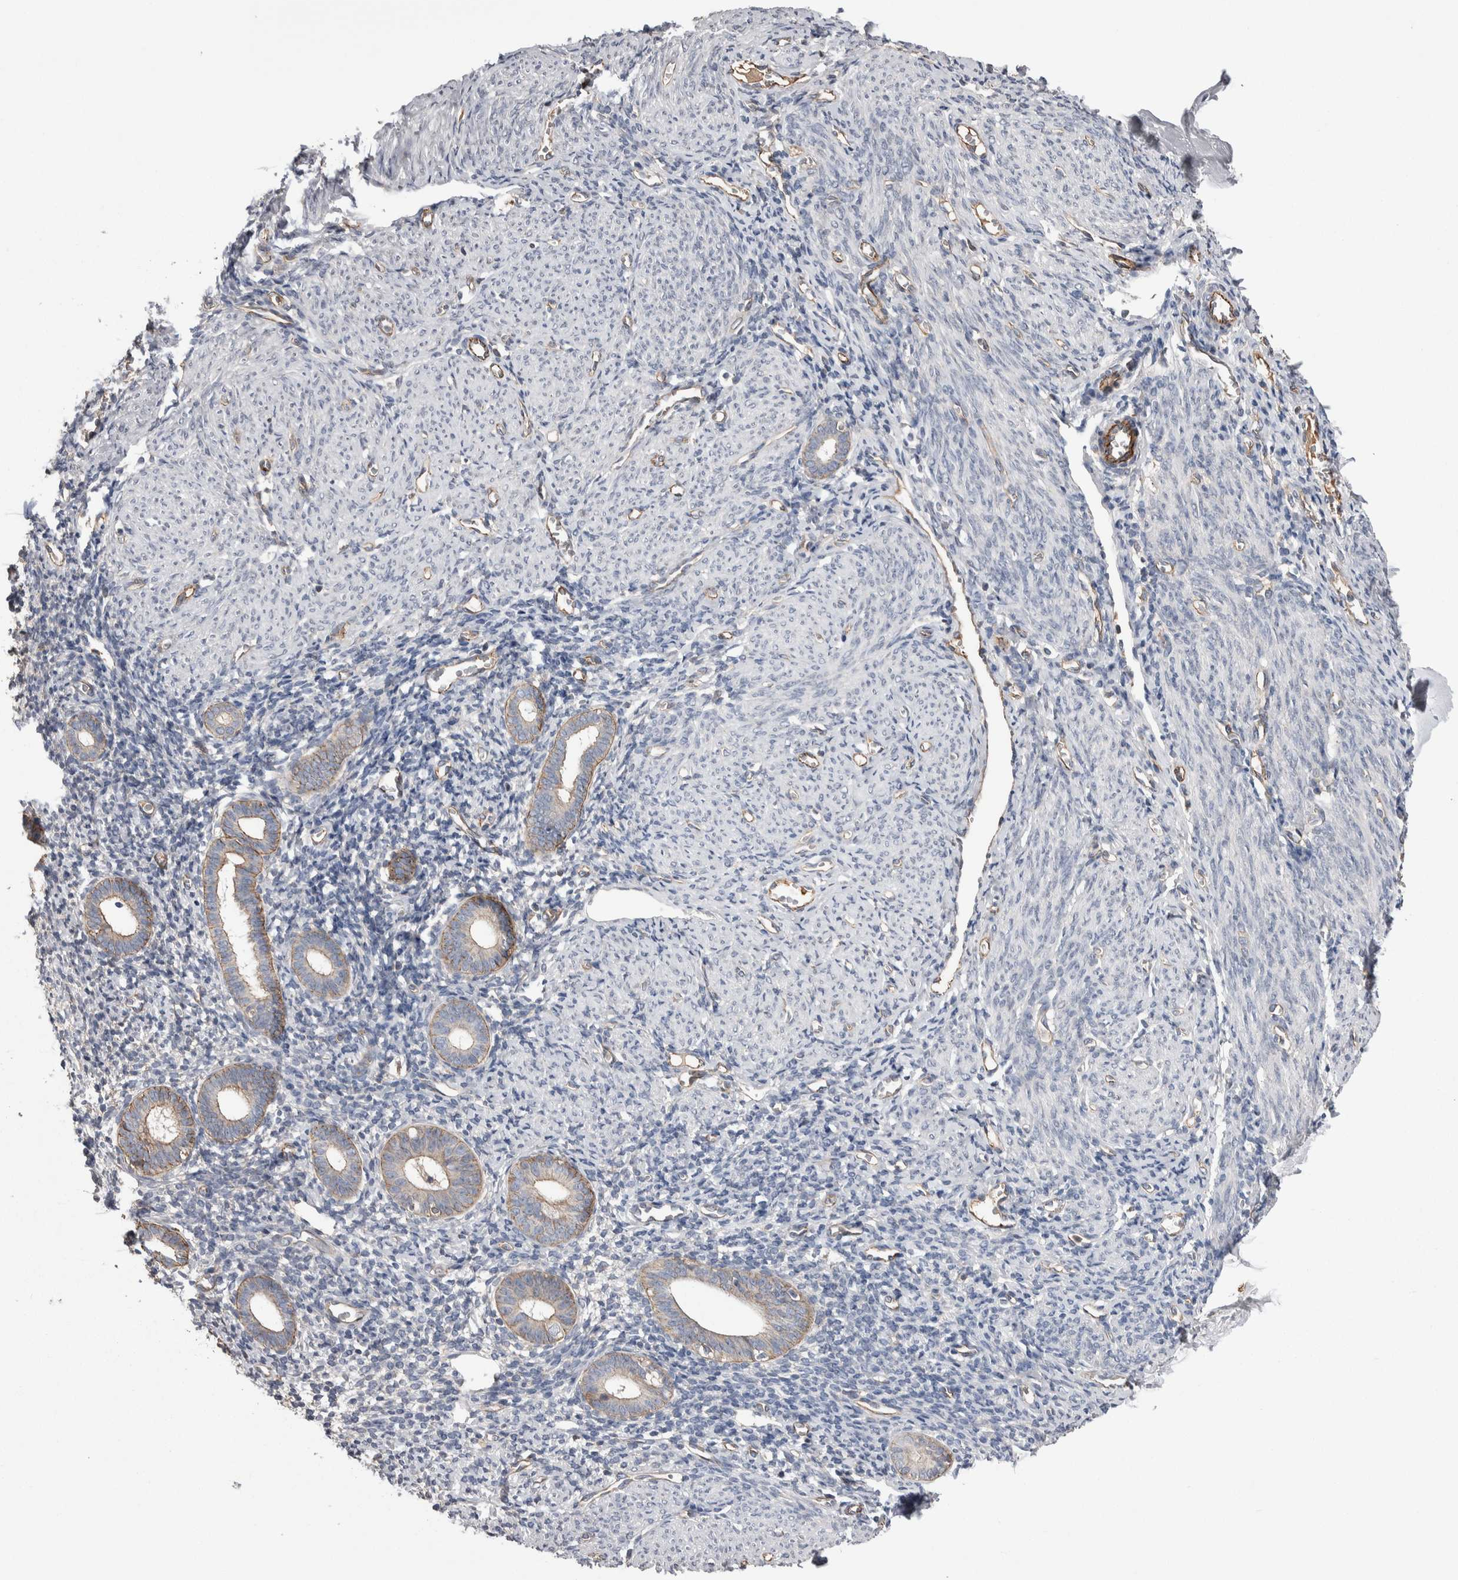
{"staining": {"intensity": "weak", "quantity": "<25%", "location": "cytoplasmic/membranous"}, "tissue": "endometrium", "cell_type": "Cells in endometrial stroma", "image_type": "normal", "snomed": [{"axis": "morphology", "description": "Normal tissue, NOS"}, {"axis": "morphology", "description": "Adenocarcinoma, NOS"}, {"axis": "topography", "description": "Endometrium"}], "caption": "DAB (3,3'-diaminobenzidine) immunohistochemical staining of normal human endometrium displays no significant positivity in cells in endometrial stroma. The staining is performed using DAB (3,3'-diaminobenzidine) brown chromogen with nuclei counter-stained in using hematoxylin.", "gene": "LIMA1", "patient": {"sex": "female", "age": 57}}